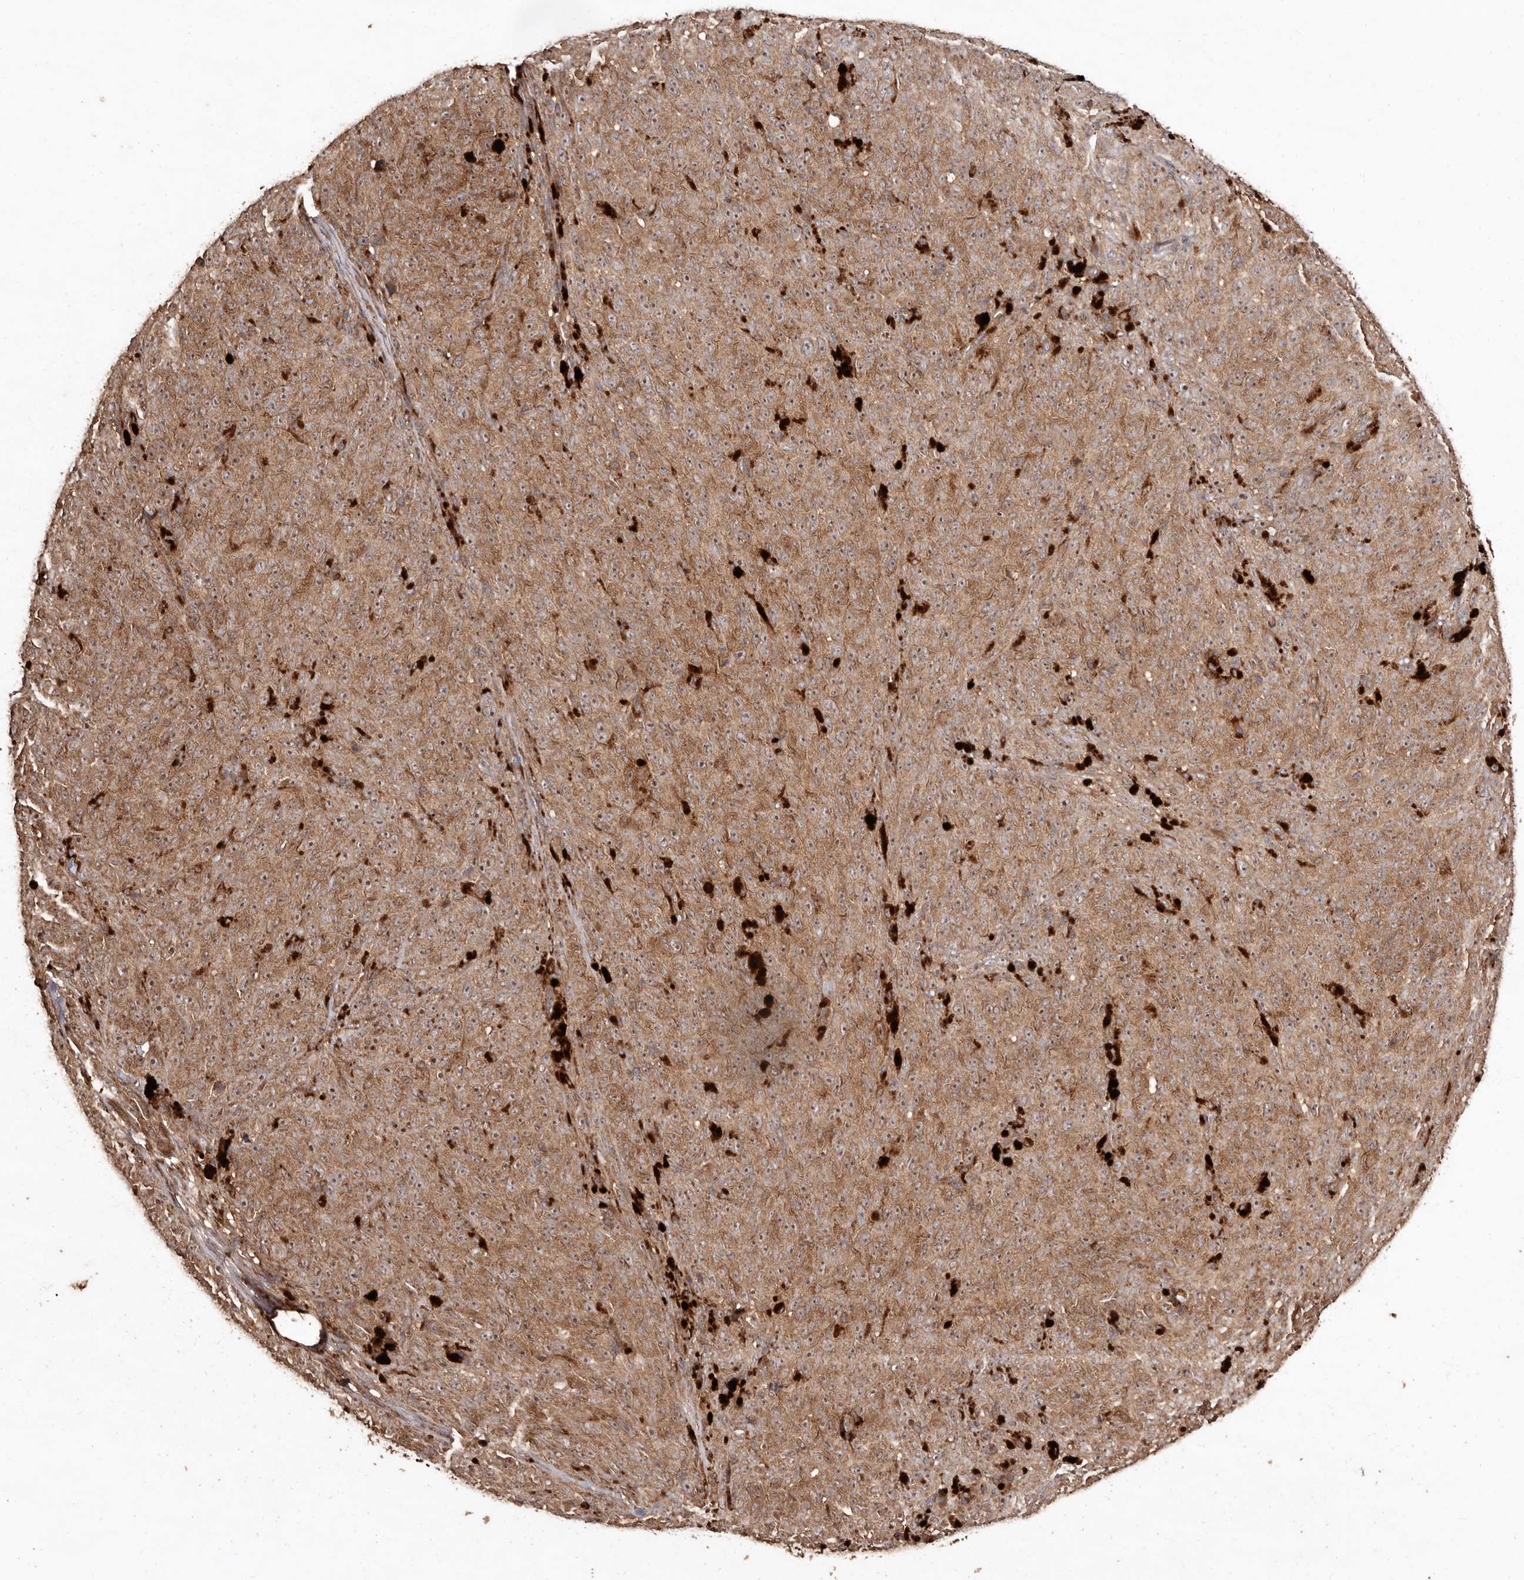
{"staining": {"intensity": "moderate", "quantity": ">75%", "location": "cytoplasmic/membranous"}, "tissue": "melanoma", "cell_type": "Tumor cells", "image_type": "cancer", "snomed": [{"axis": "morphology", "description": "Malignant melanoma, NOS"}, {"axis": "topography", "description": "Skin"}], "caption": "Immunohistochemical staining of human malignant melanoma reveals moderate cytoplasmic/membranous protein positivity in approximately >75% of tumor cells.", "gene": "RWDD1", "patient": {"sex": "female", "age": 82}}